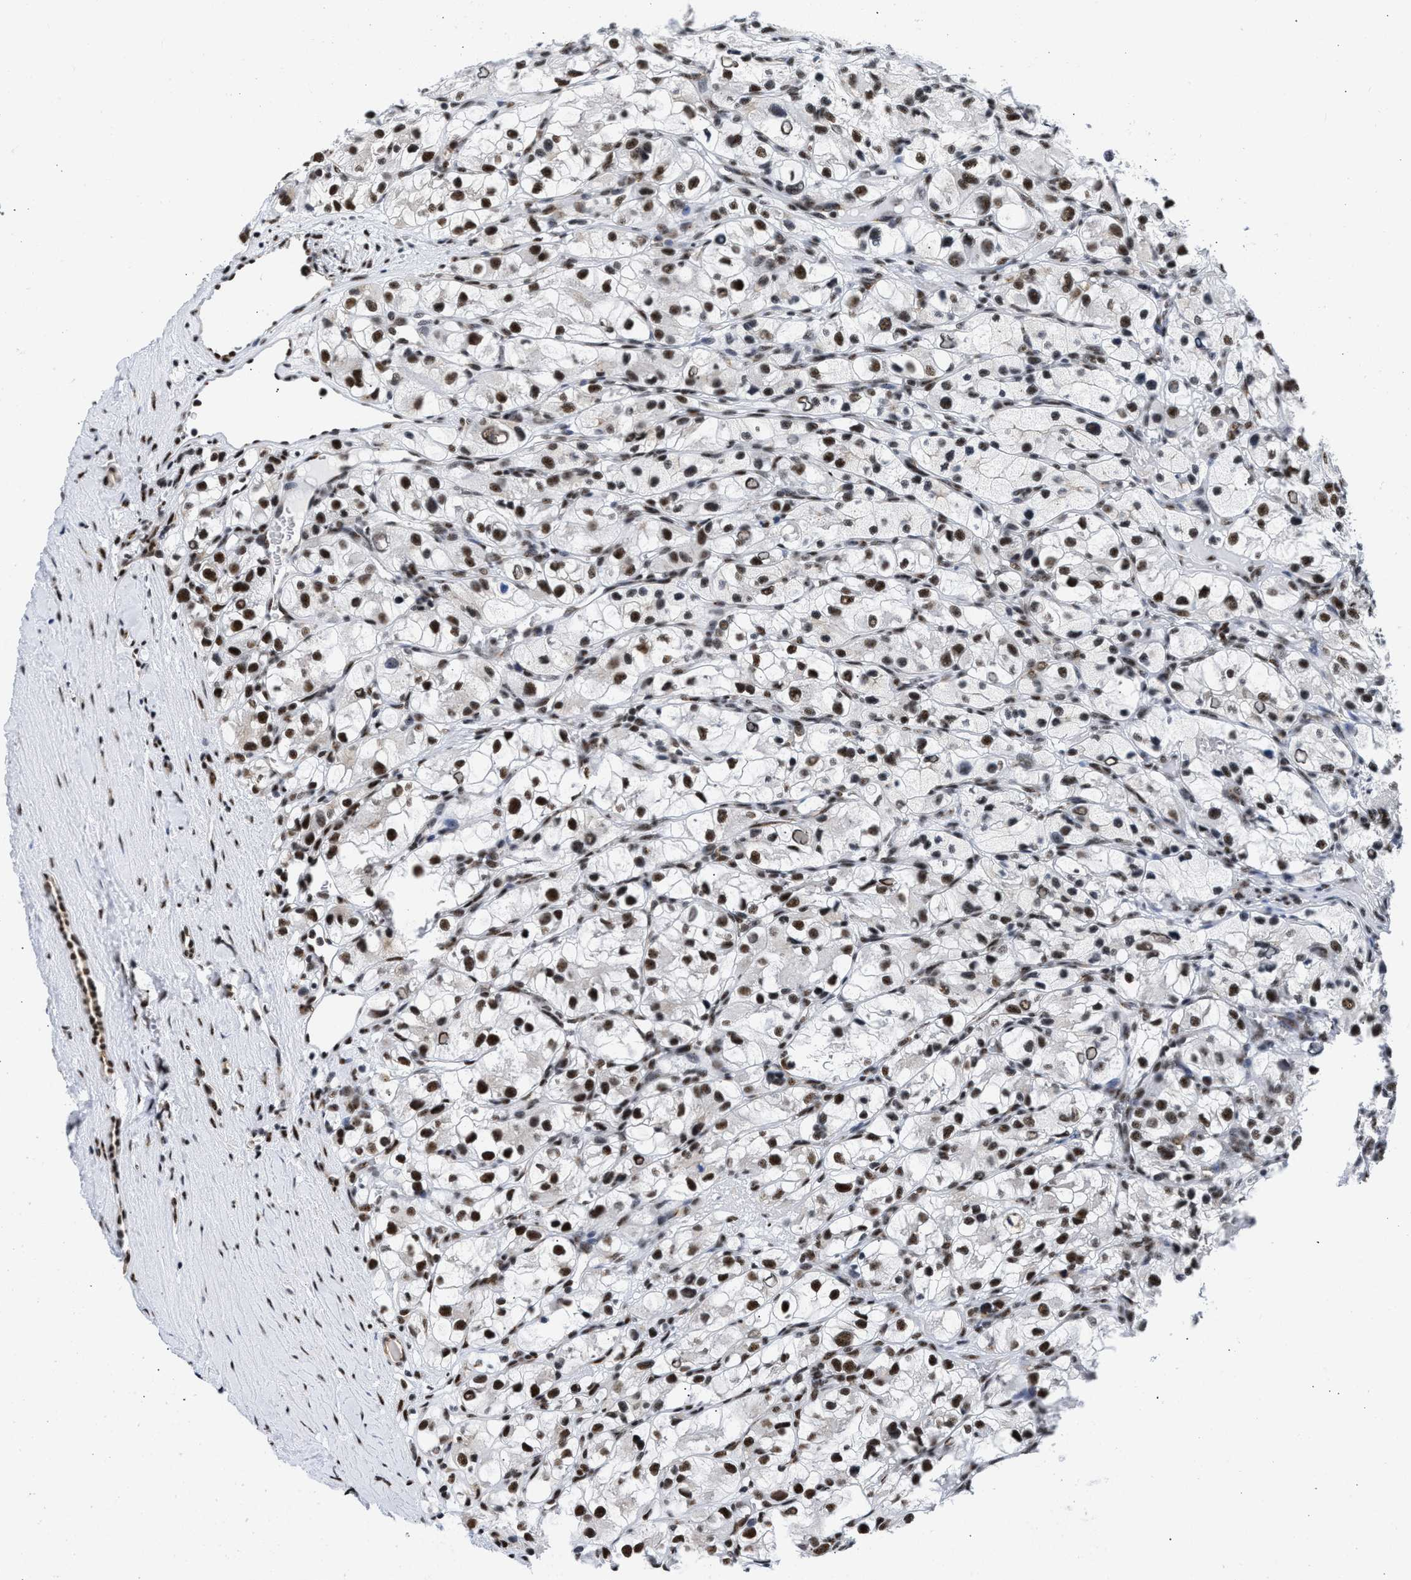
{"staining": {"intensity": "moderate", "quantity": ">75%", "location": "nuclear"}, "tissue": "renal cancer", "cell_type": "Tumor cells", "image_type": "cancer", "snomed": [{"axis": "morphology", "description": "Adenocarcinoma, NOS"}, {"axis": "topography", "description": "Kidney"}], "caption": "This is a histology image of immunohistochemistry (IHC) staining of renal adenocarcinoma, which shows moderate expression in the nuclear of tumor cells.", "gene": "RBM8A", "patient": {"sex": "female", "age": 57}}